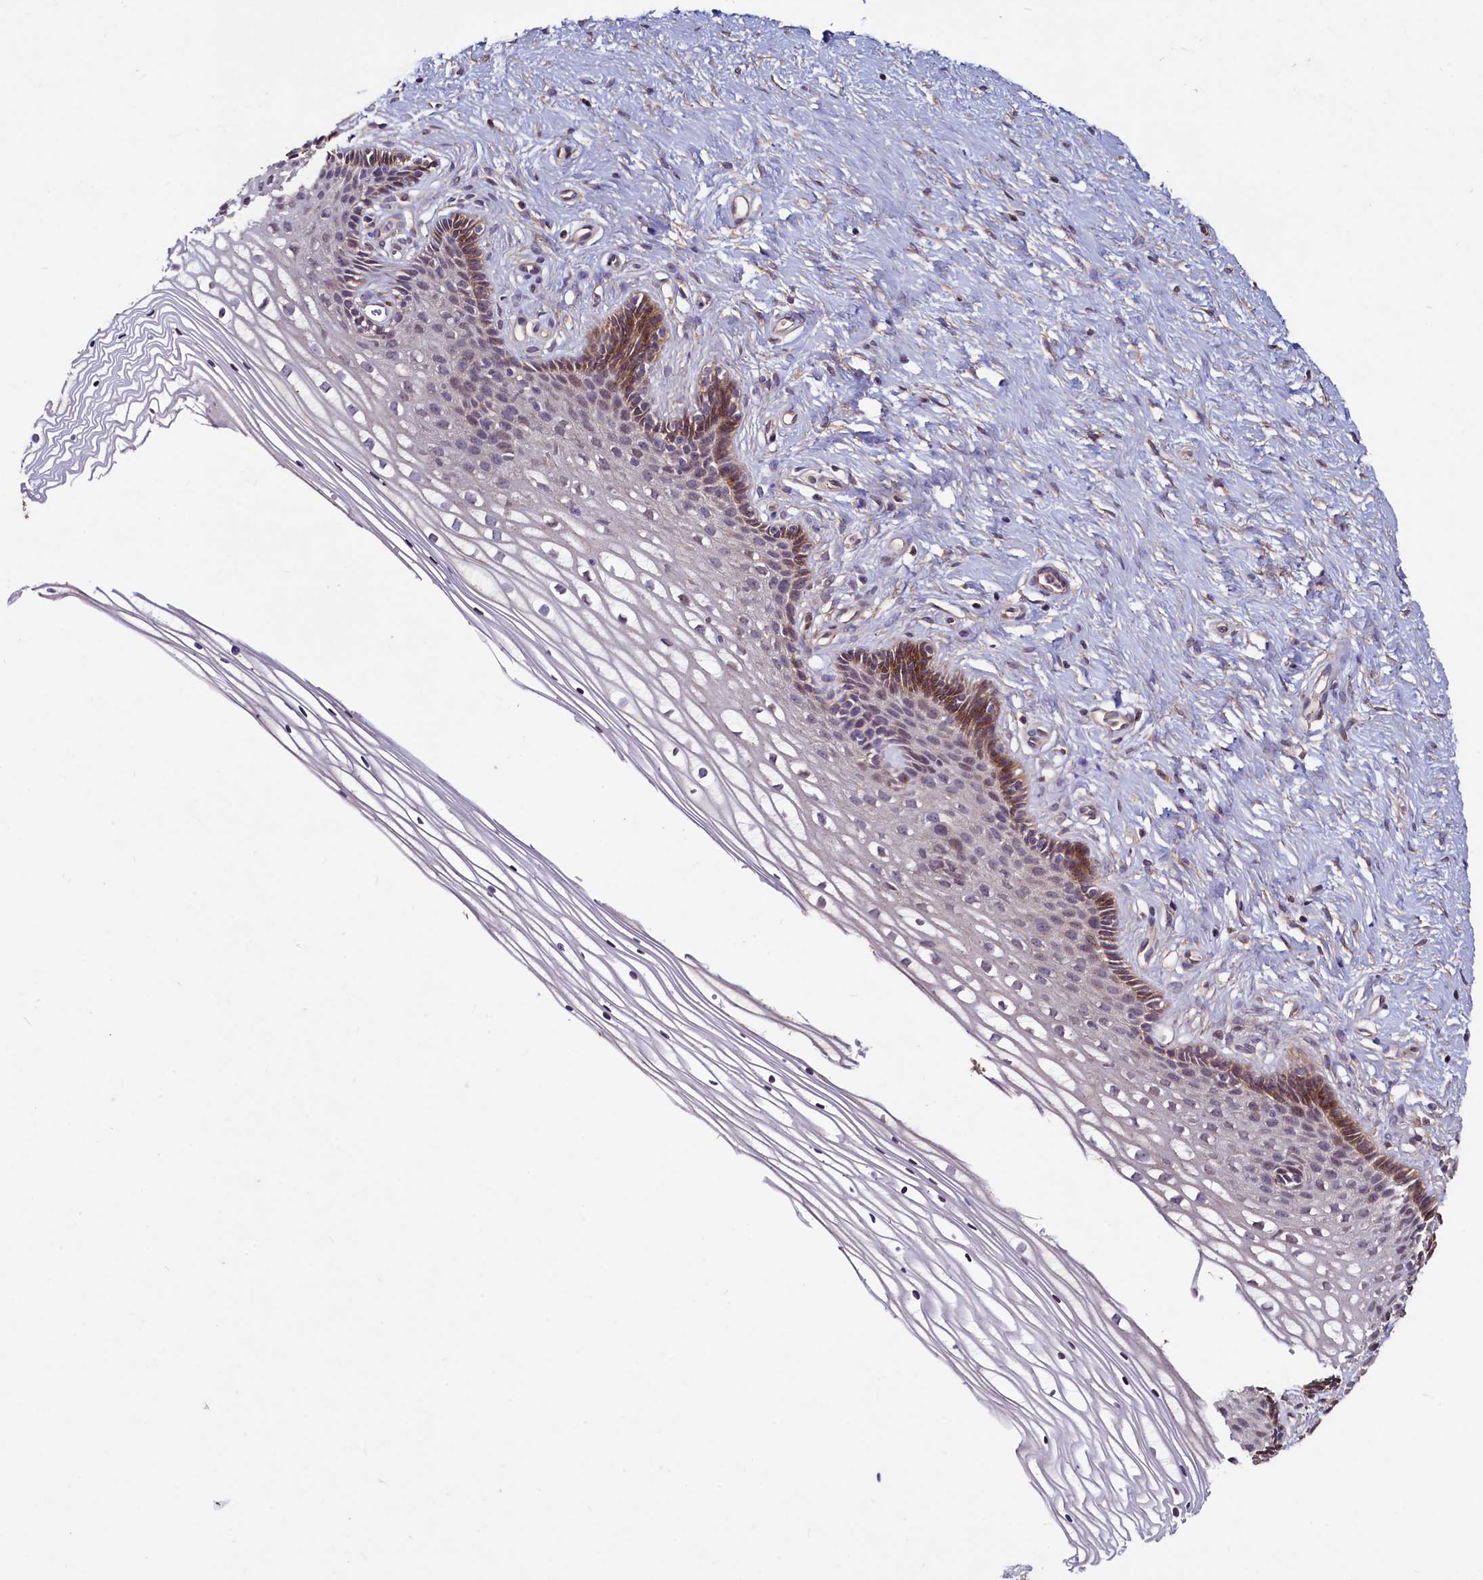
{"staining": {"intensity": "weak", "quantity": "<25%", "location": "cytoplasmic/membranous"}, "tissue": "cervix", "cell_type": "Glandular cells", "image_type": "normal", "snomed": [{"axis": "morphology", "description": "Normal tissue, NOS"}, {"axis": "topography", "description": "Cervix"}], "caption": "The histopathology image reveals no significant positivity in glandular cells of cervix.", "gene": "PALM", "patient": {"sex": "female", "age": 33}}